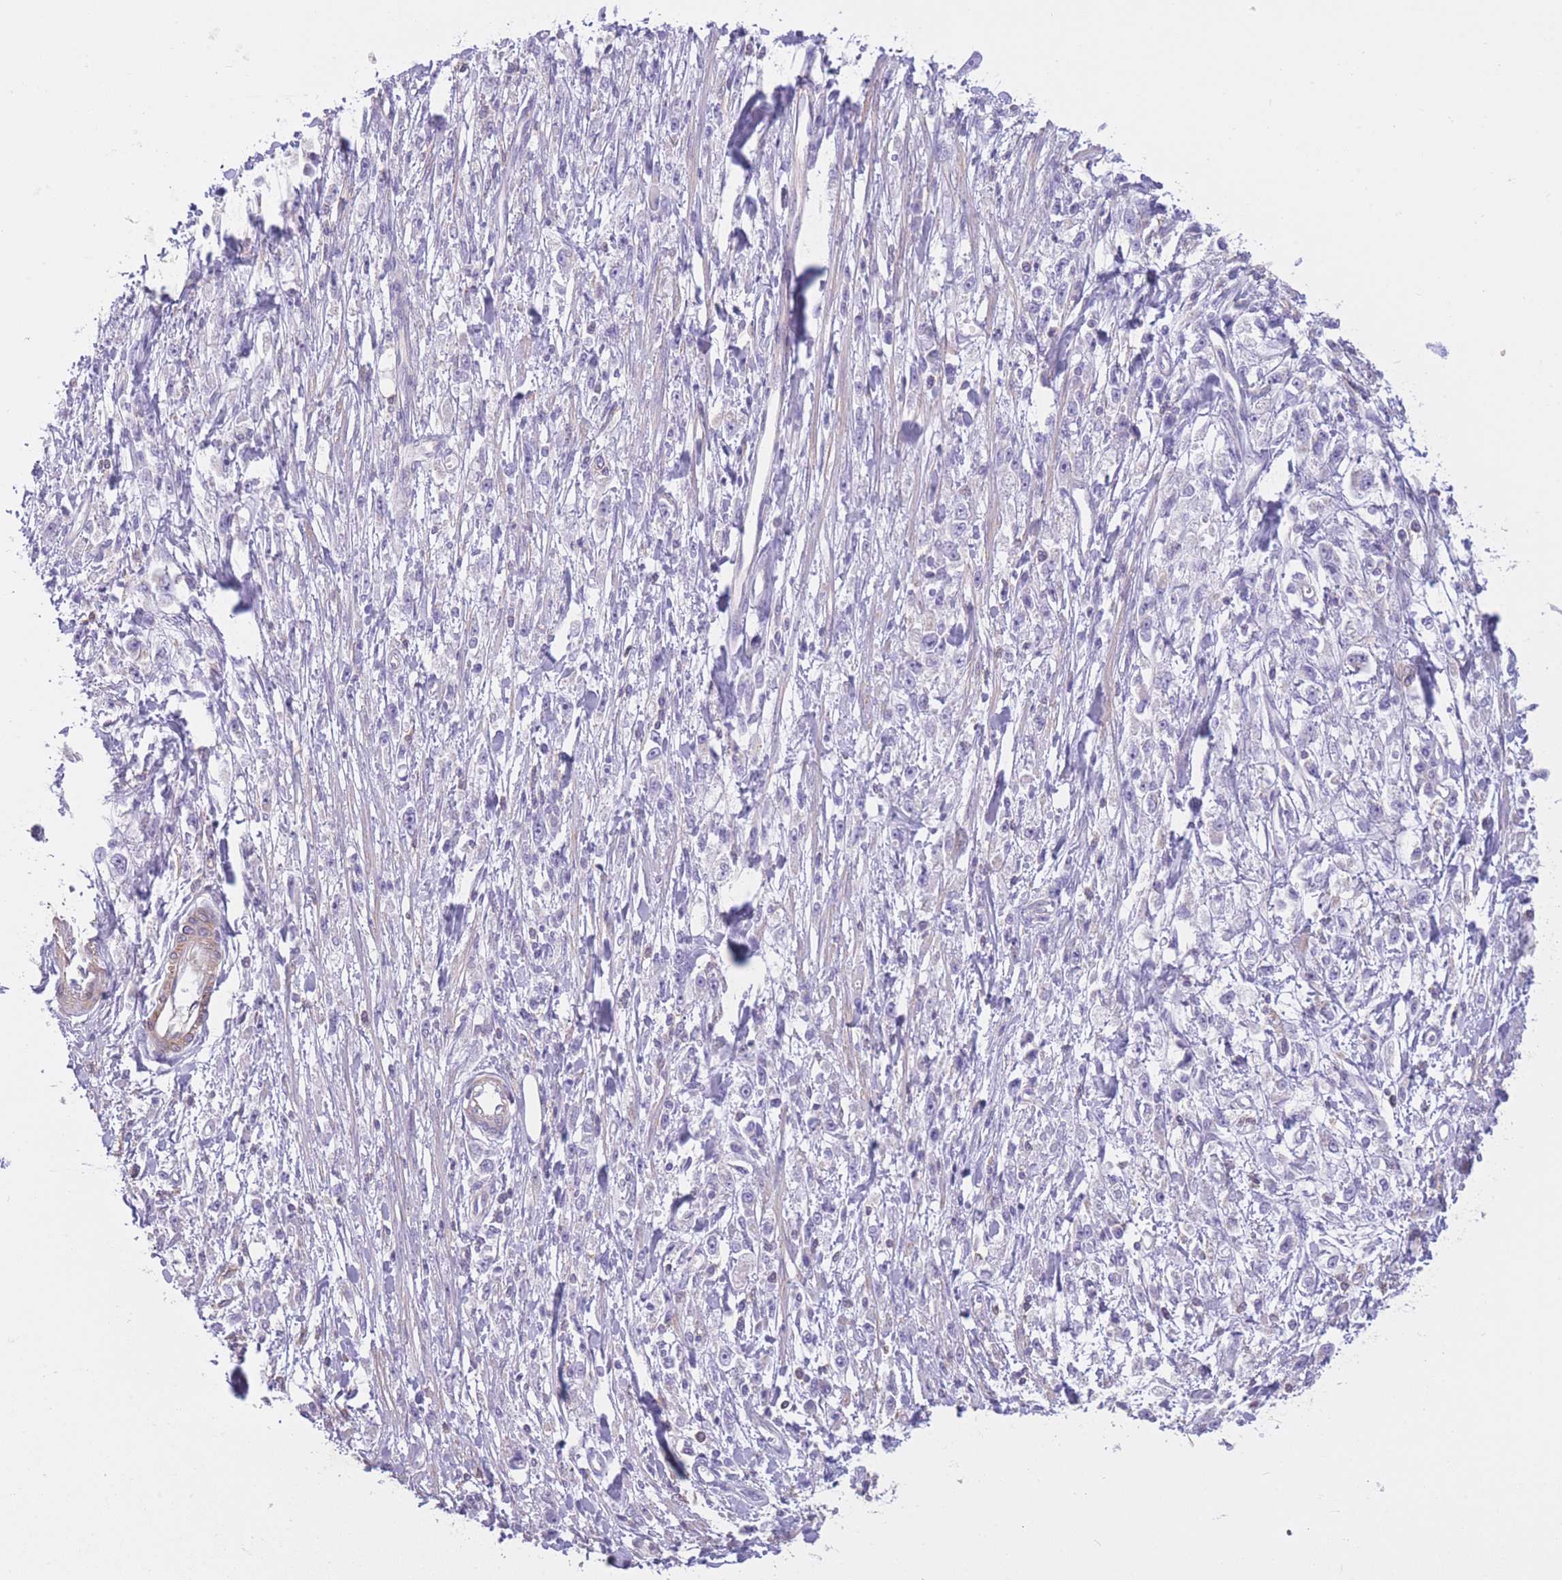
{"staining": {"intensity": "negative", "quantity": "none", "location": "none"}, "tissue": "stomach cancer", "cell_type": "Tumor cells", "image_type": "cancer", "snomed": [{"axis": "morphology", "description": "Adenocarcinoma, NOS"}, {"axis": "topography", "description": "Stomach"}], "caption": "DAB (3,3'-diaminobenzidine) immunohistochemical staining of human stomach adenocarcinoma displays no significant staining in tumor cells.", "gene": "PDHA1", "patient": {"sex": "female", "age": 59}}